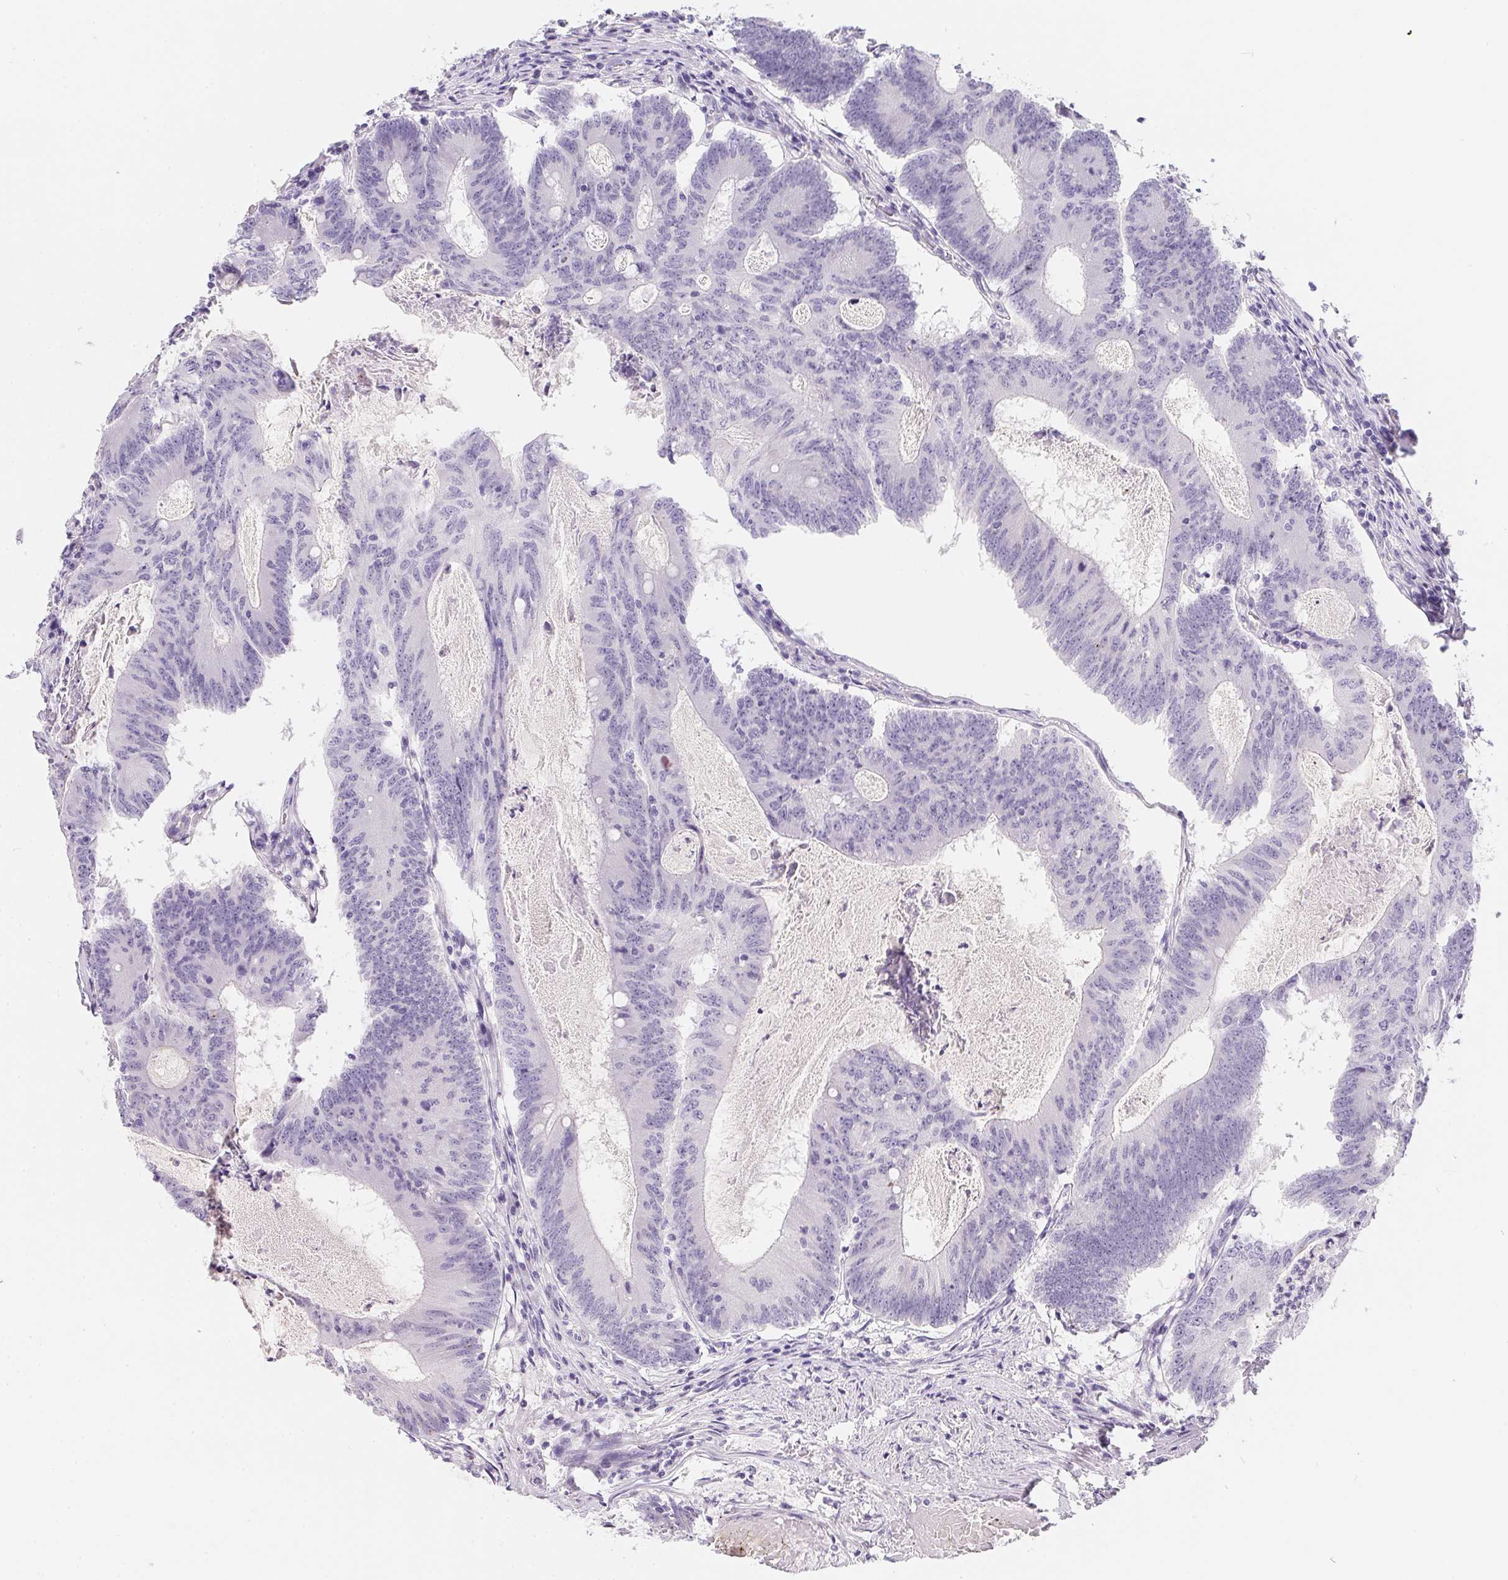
{"staining": {"intensity": "negative", "quantity": "none", "location": "none"}, "tissue": "colorectal cancer", "cell_type": "Tumor cells", "image_type": "cancer", "snomed": [{"axis": "morphology", "description": "Adenocarcinoma, NOS"}, {"axis": "topography", "description": "Colon"}], "caption": "This is an IHC photomicrograph of human adenocarcinoma (colorectal). There is no positivity in tumor cells.", "gene": "MAP1A", "patient": {"sex": "female", "age": 70}}